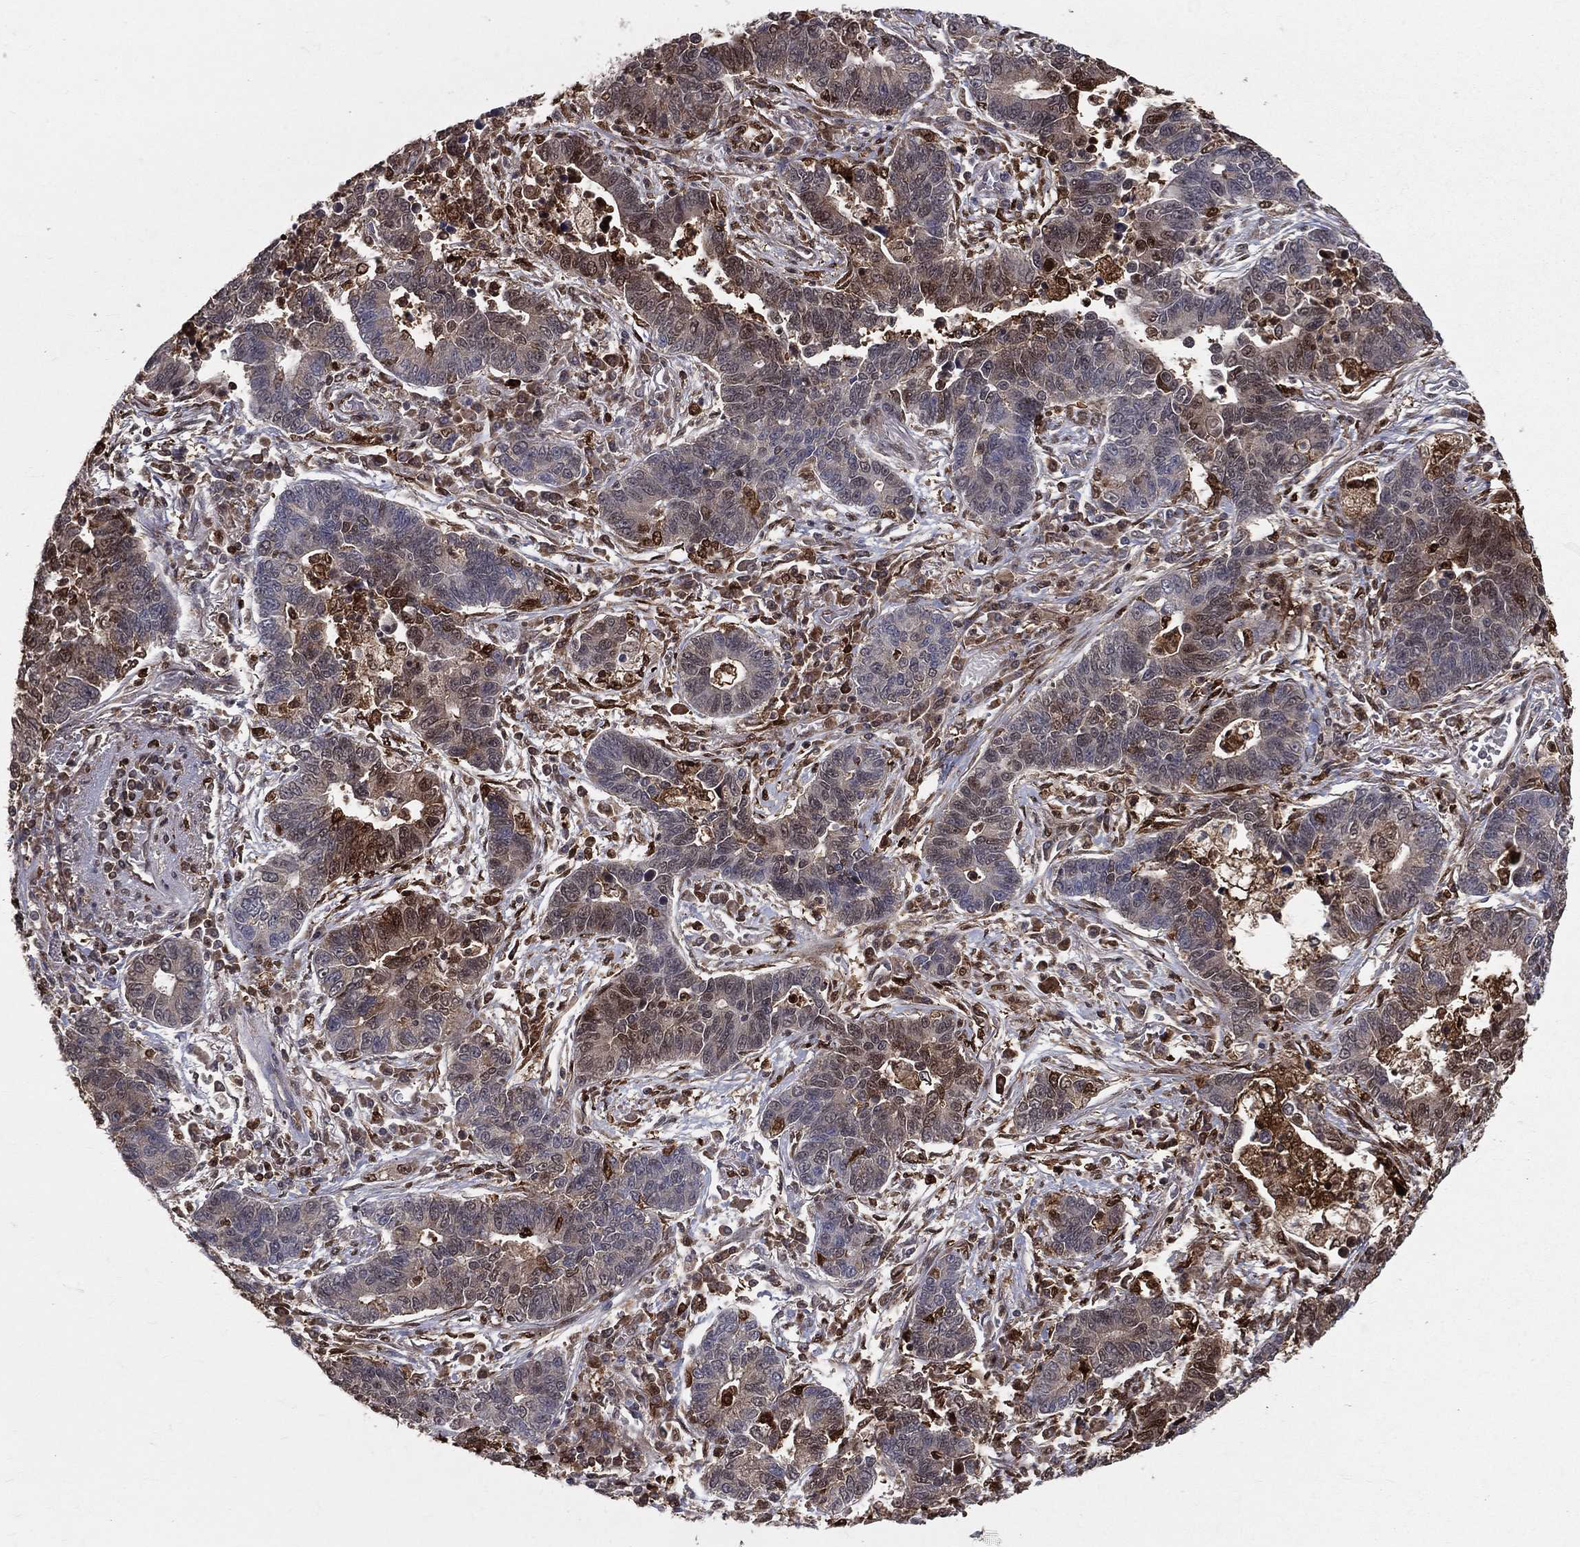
{"staining": {"intensity": "moderate", "quantity": "<25%", "location": "cytoplasmic/membranous,nuclear"}, "tissue": "lung cancer", "cell_type": "Tumor cells", "image_type": "cancer", "snomed": [{"axis": "morphology", "description": "Adenocarcinoma, NOS"}, {"axis": "topography", "description": "Lung"}], "caption": "Lung cancer (adenocarcinoma) stained with DAB (3,3'-diaminobenzidine) immunohistochemistry (IHC) exhibits low levels of moderate cytoplasmic/membranous and nuclear expression in approximately <25% of tumor cells.", "gene": "ENO1", "patient": {"sex": "female", "age": 57}}